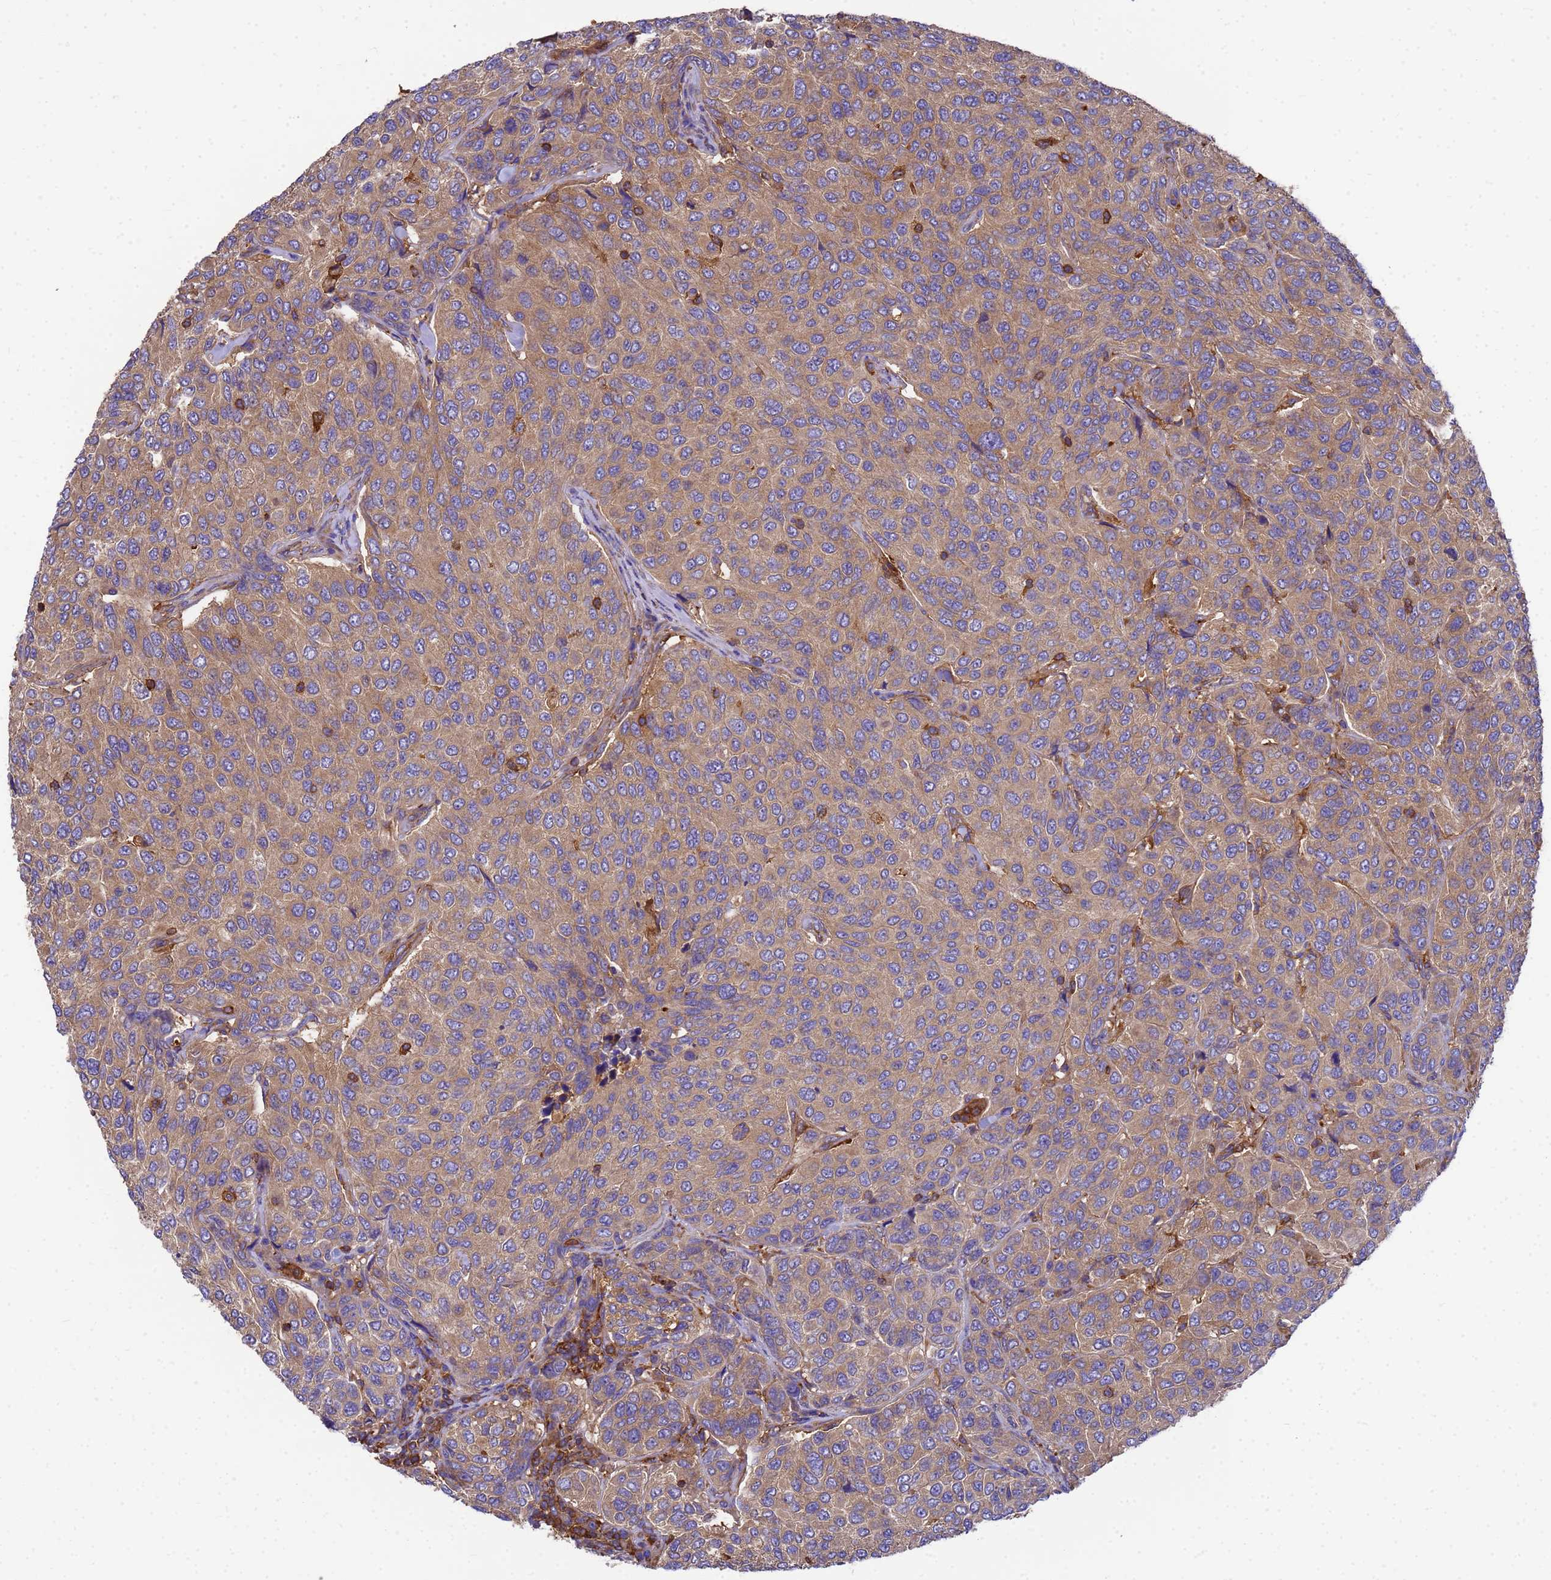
{"staining": {"intensity": "moderate", "quantity": "25%-75%", "location": "cytoplasmic/membranous"}, "tissue": "breast cancer", "cell_type": "Tumor cells", "image_type": "cancer", "snomed": [{"axis": "morphology", "description": "Duct carcinoma"}, {"axis": "topography", "description": "Breast"}], "caption": "Moderate cytoplasmic/membranous positivity for a protein is present in approximately 25%-75% of tumor cells of invasive ductal carcinoma (breast) using immunohistochemistry (IHC).", "gene": "ZNF235", "patient": {"sex": "female", "age": 55}}